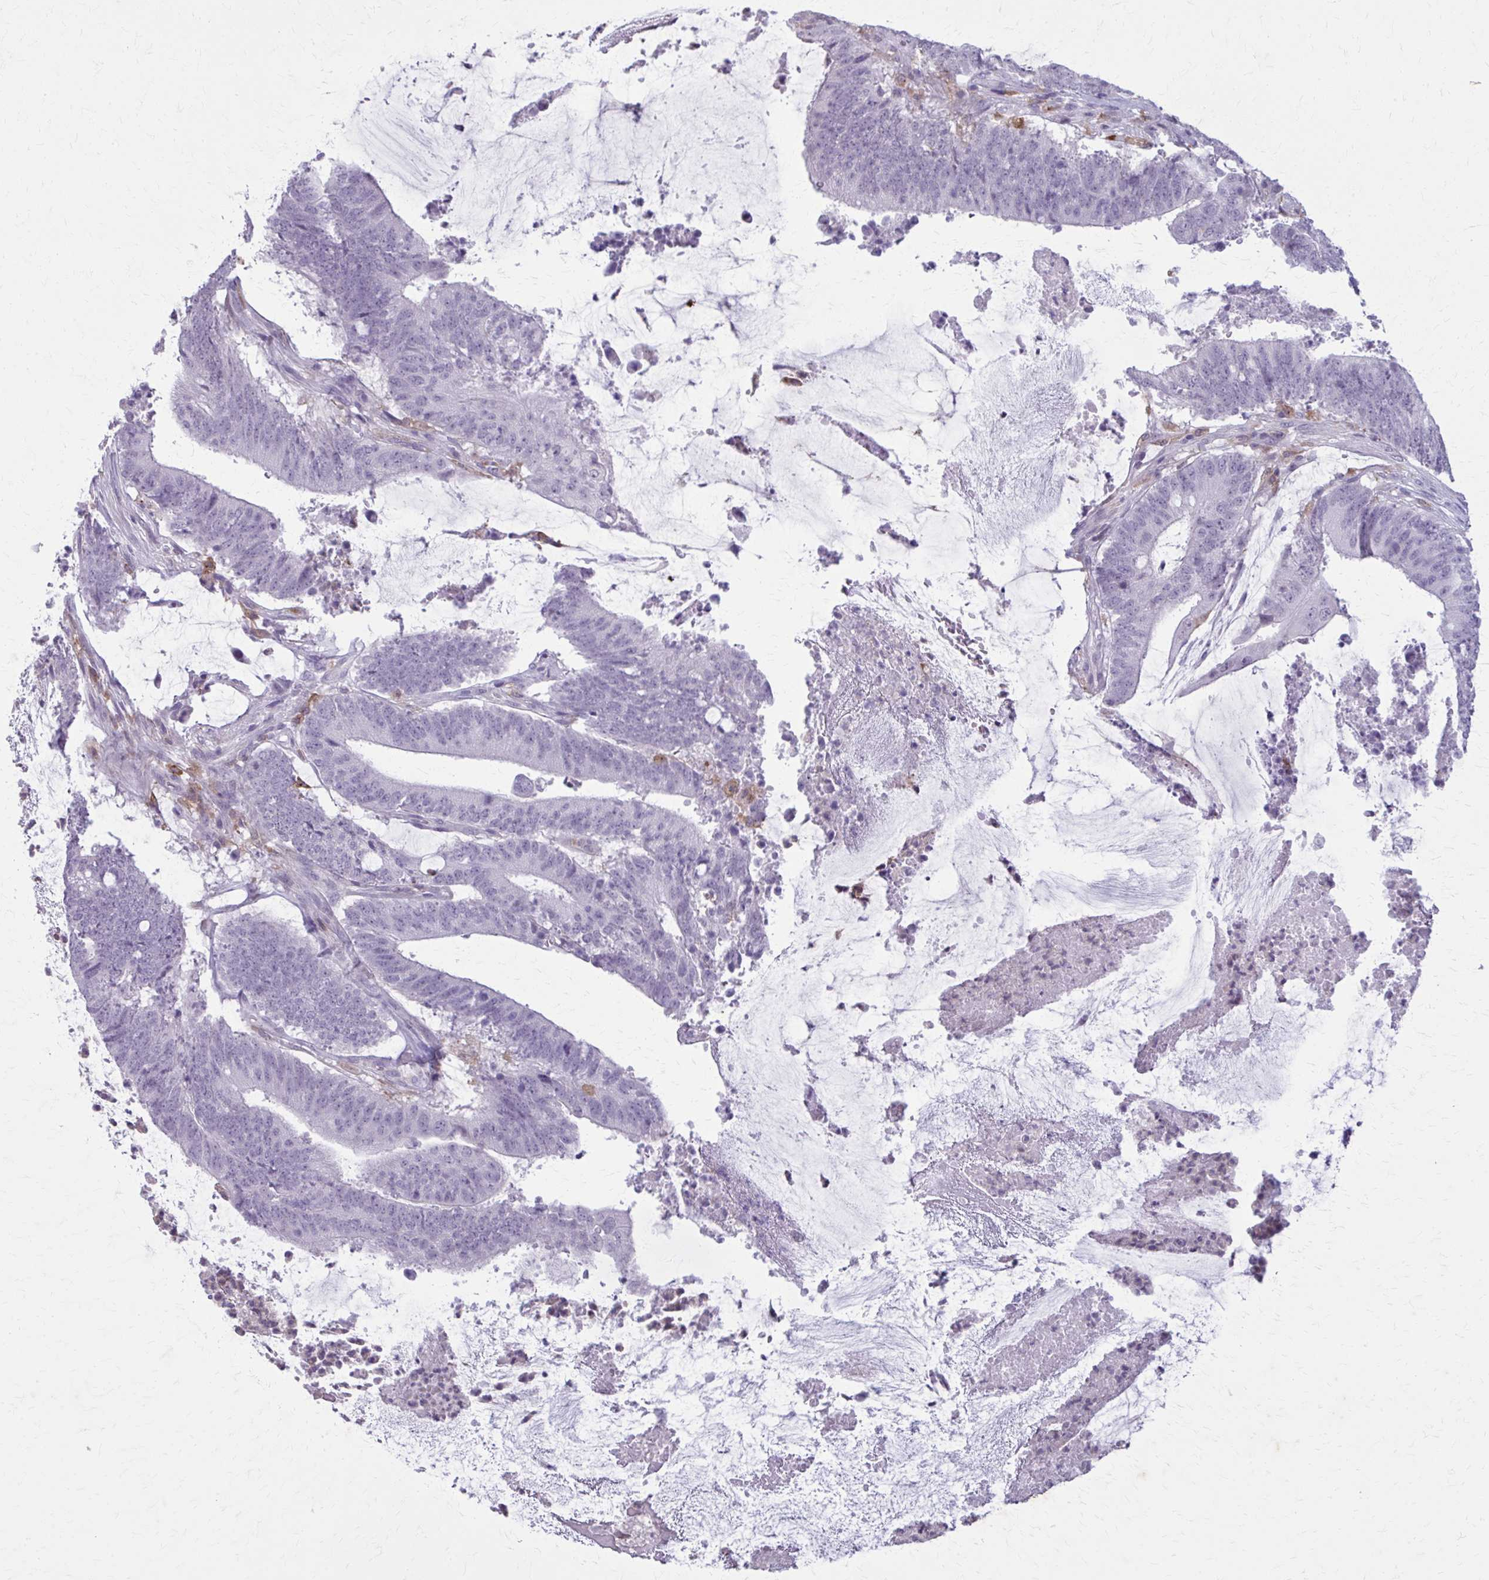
{"staining": {"intensity": "negative", "quantity": "none", "location": "none"}, "tissue": "colorectal cancer", "cell_type": "Tumor cells", "image_type": "cancer", "snomed": [{"axis": "morphology", "description": "Adenocarcinoma, NOS"}, {"axis": "topography", "description": "Colon"}], "caption": "High power microscopy micrograph of an immunohistochemistry photomicrograph of colorectal adenocarcinoma, revealing no significant expression in tumor cells.", "gene": "CARD9", "patient": {"sex": "female", "age": 43}}